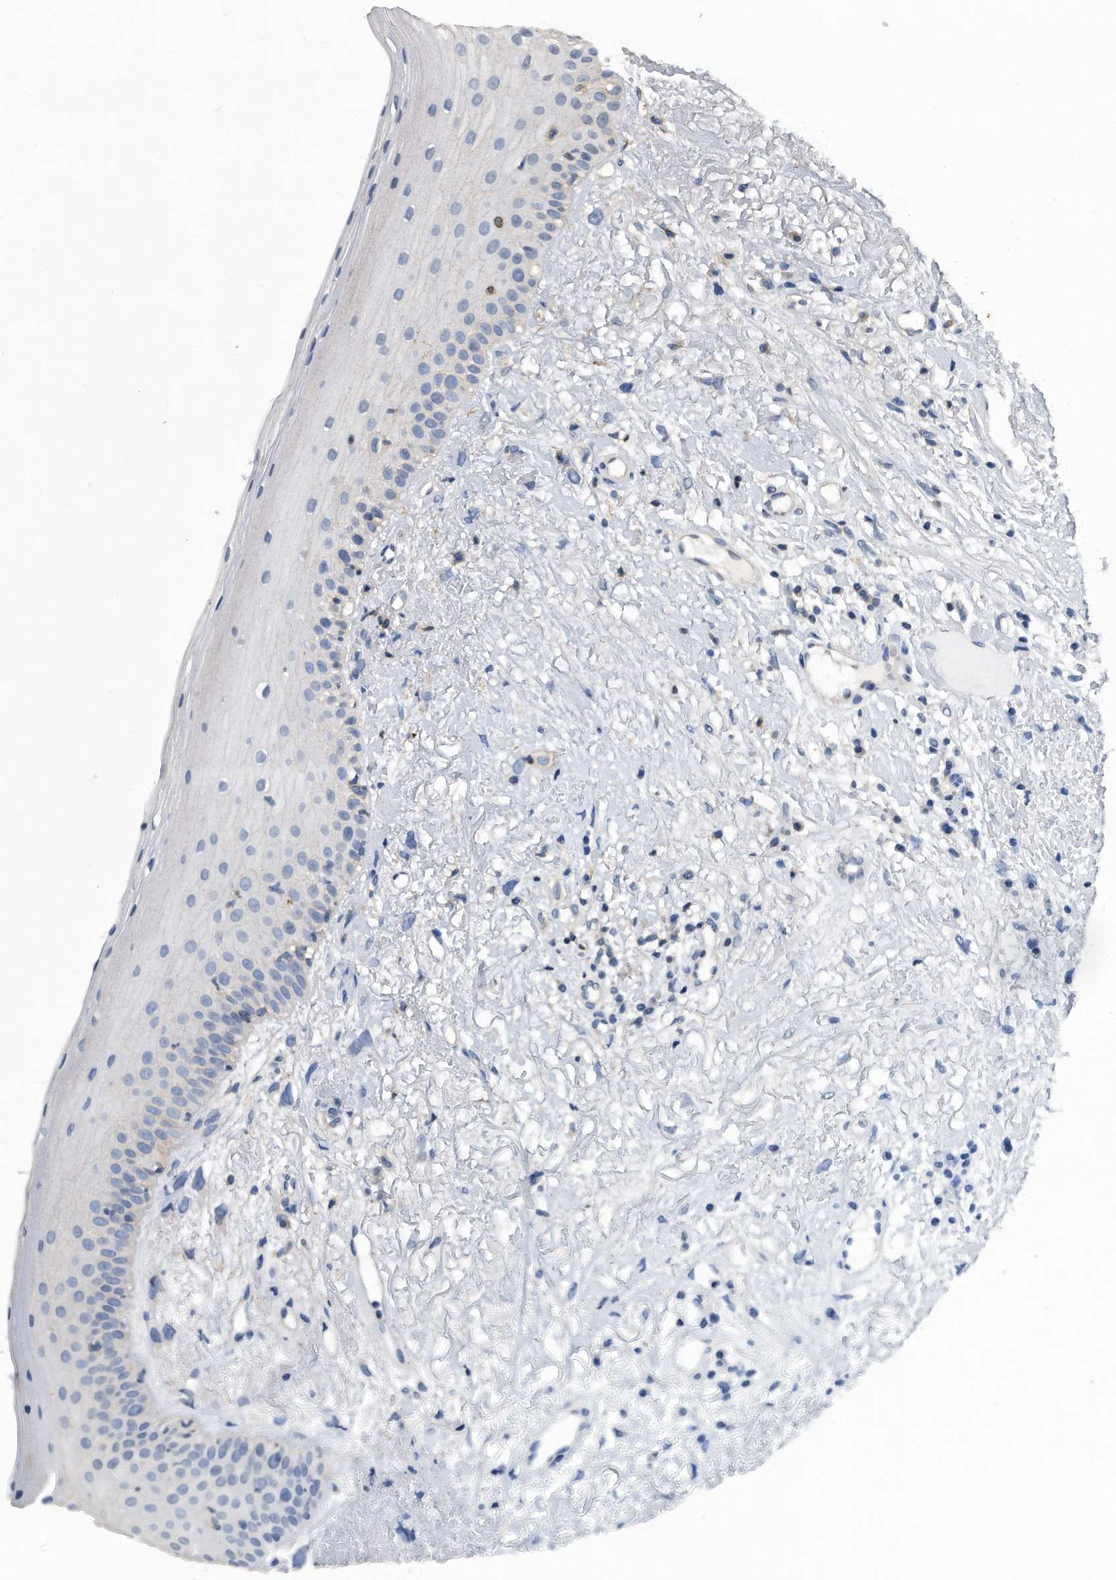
{"staining": {"intensity": "weak", "quantity": ">75%", "location": "cytoplasmic/membranous"}, "tissue": "oral mucosa", "cell_type": "Squamous epithelial cells", "image_type": "normal", "snomed": [{"axis": "morphology", "description": "Normal tissue, NOS"}, {"axis": "topography", "description": "Oral tissue"}], "caption": "Normal oral mucosa displays weak cytoplasmic/membranous expression in about >75% of squamous epithelial cells Using DAB (brown) and hematoxylin (blue) stains, captured at high magnification using brightfield microscopy..", "gene": "ATG5", "patient": {"sex": "female", "age": 63}}